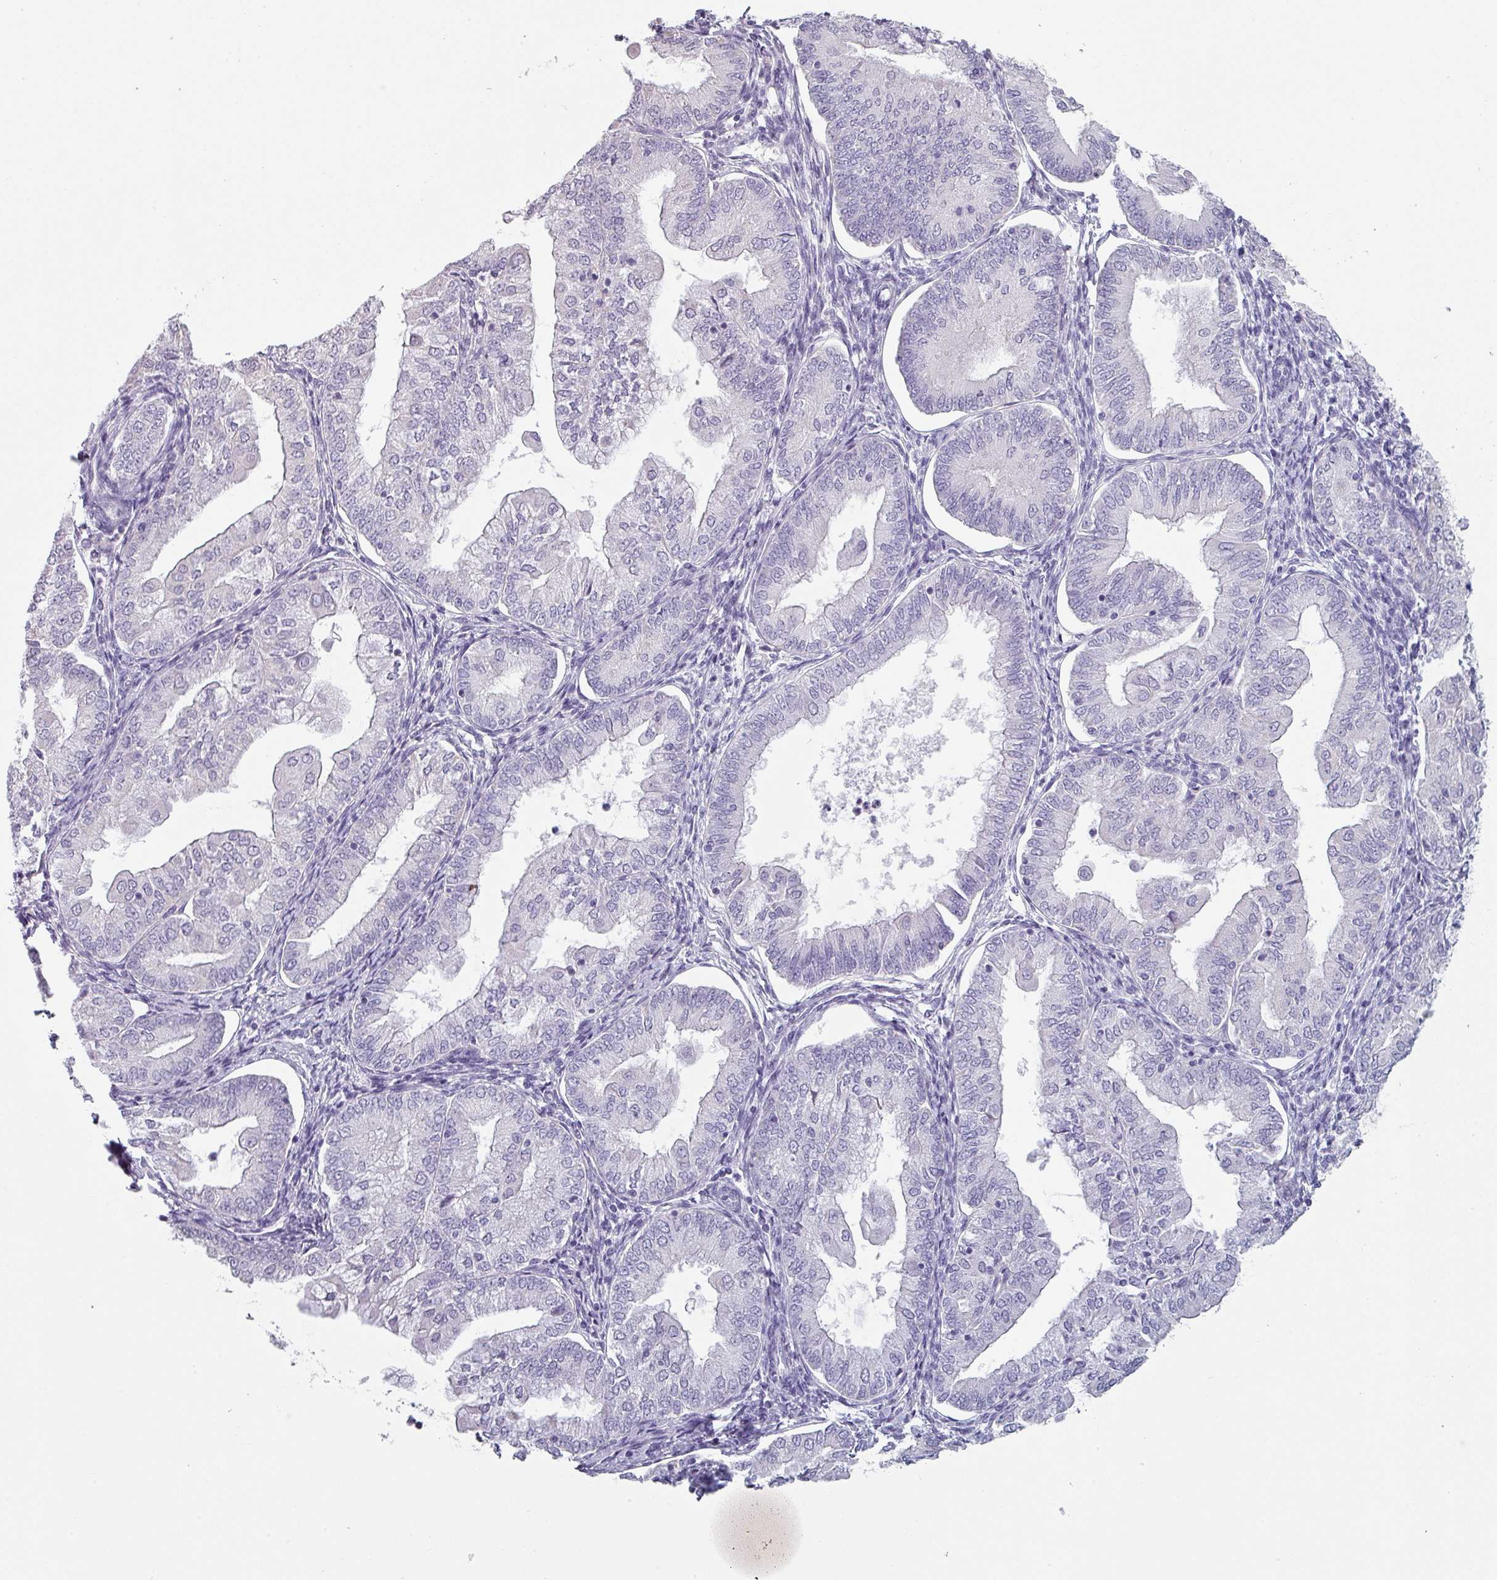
{"staining": {"intensity": "negative", "quantity": "none", "location": "none"}, "tissue": "endometrial cancer", "cell_type": "Tumor cells", "image_type": "cancer", "snomed": [{"axis": "morphology", "description": "Adenocarcinoma, NOS"}, {"axis": "topography", "description": "Endometrium"}], "caption": "Immunohistochemistry (IHC) of human adenocarcinoma (endometrial) reveals no staining in tumor cells.", "gene": "SFTPA1", "patient": {"sex": "female", "age": 55}}